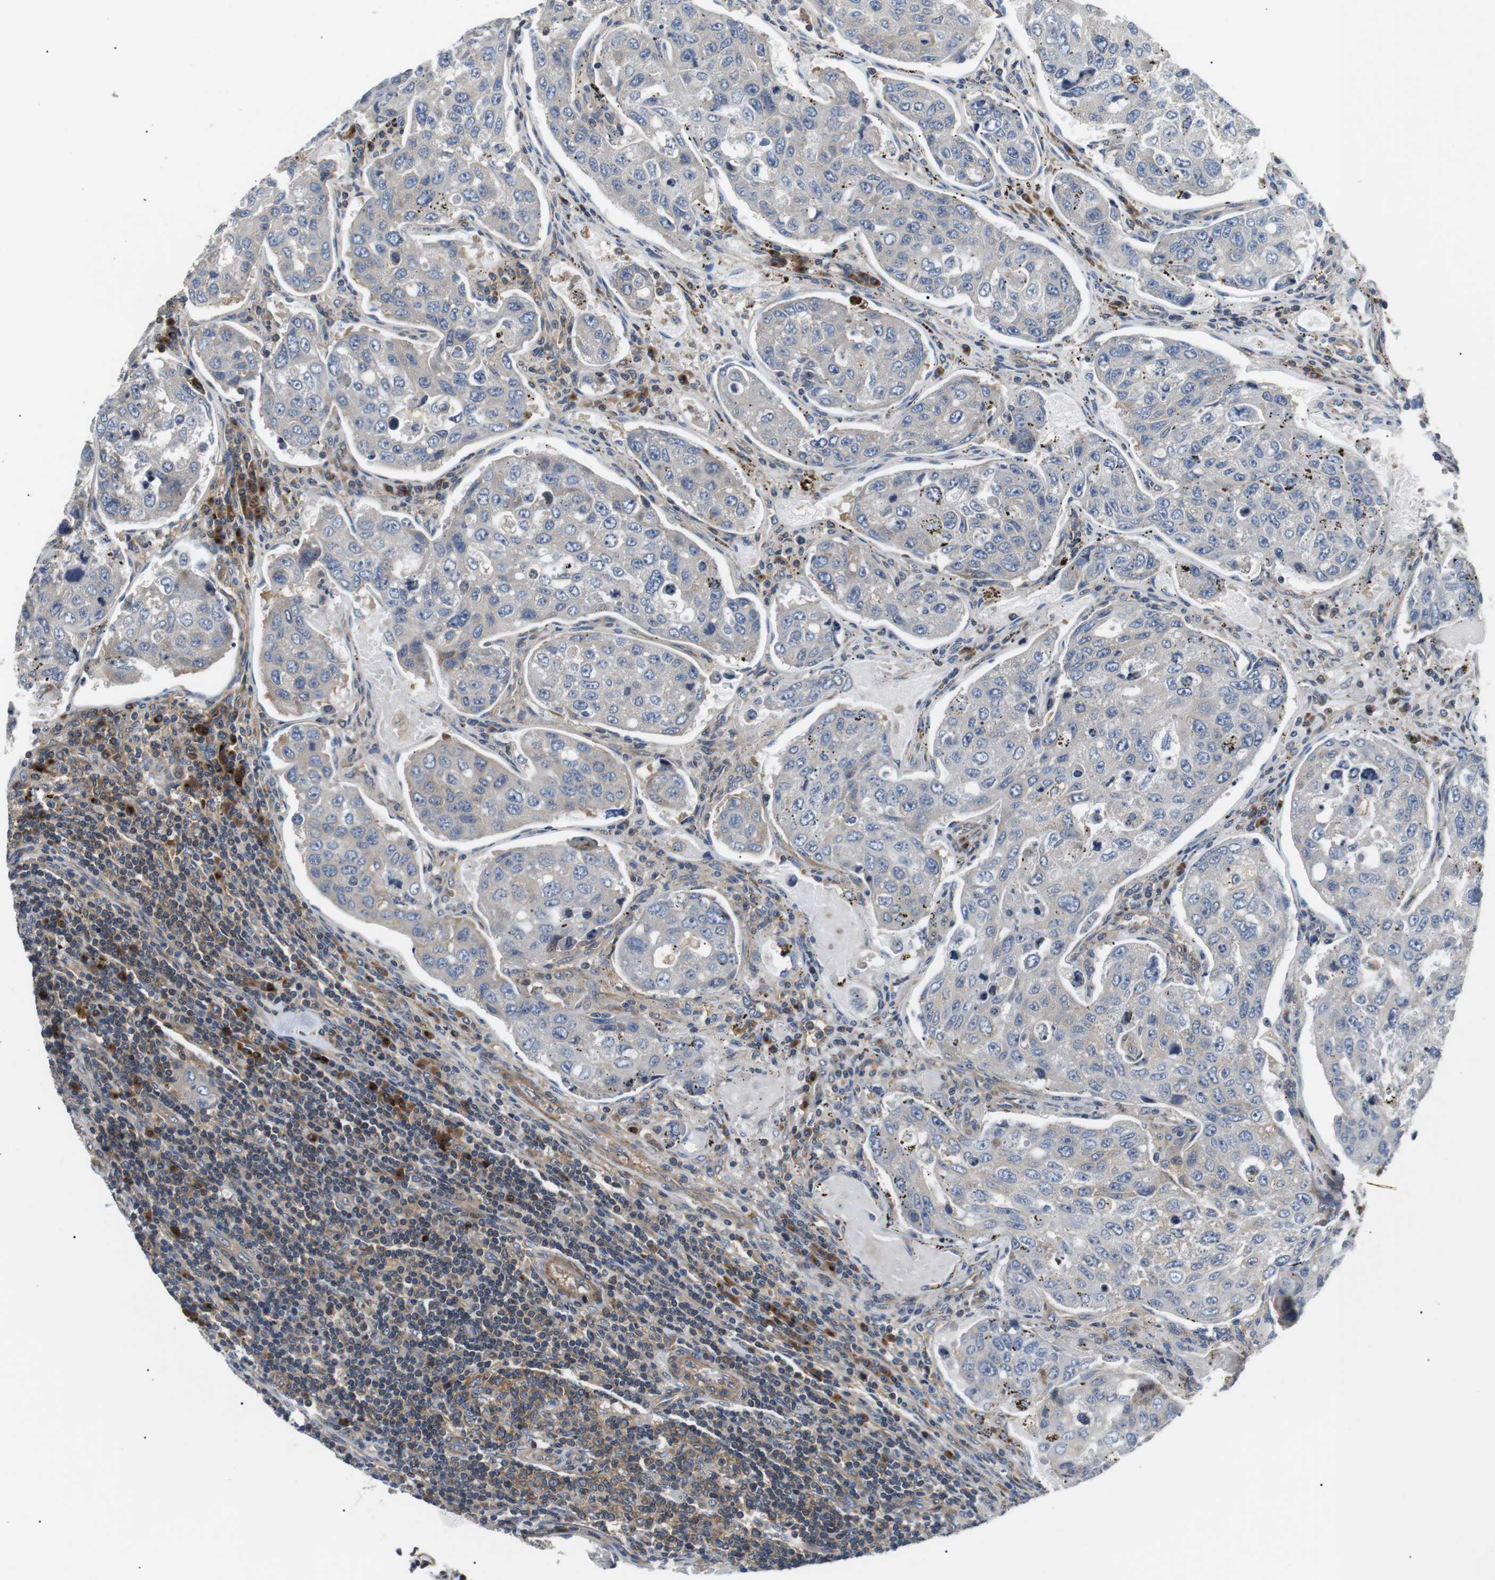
{"staining": {"intensity": "negative", "quantity": "none", "location": "none"}, "tissue": "urothelial cancer", "cell_type": "Tumor cells", "image_type": "cancer", "snomed": [{"axis": "morphology", "description": "Urothelial carcinoma, High grade"}, {"axis": "topography", "description": "Lymph node"}, {"axis": "topography", "description": "Urinary bladder"}], "caption": "The micrograph displays no significant positivity in tumor cells of high-grade urothelial carcinoma. (DAB (3,3'-diaminobenzidine) IHC with hematoxylin counter stain).", "gene": "DIPK1A", "patient": {"sex": "male", "age": 51}}